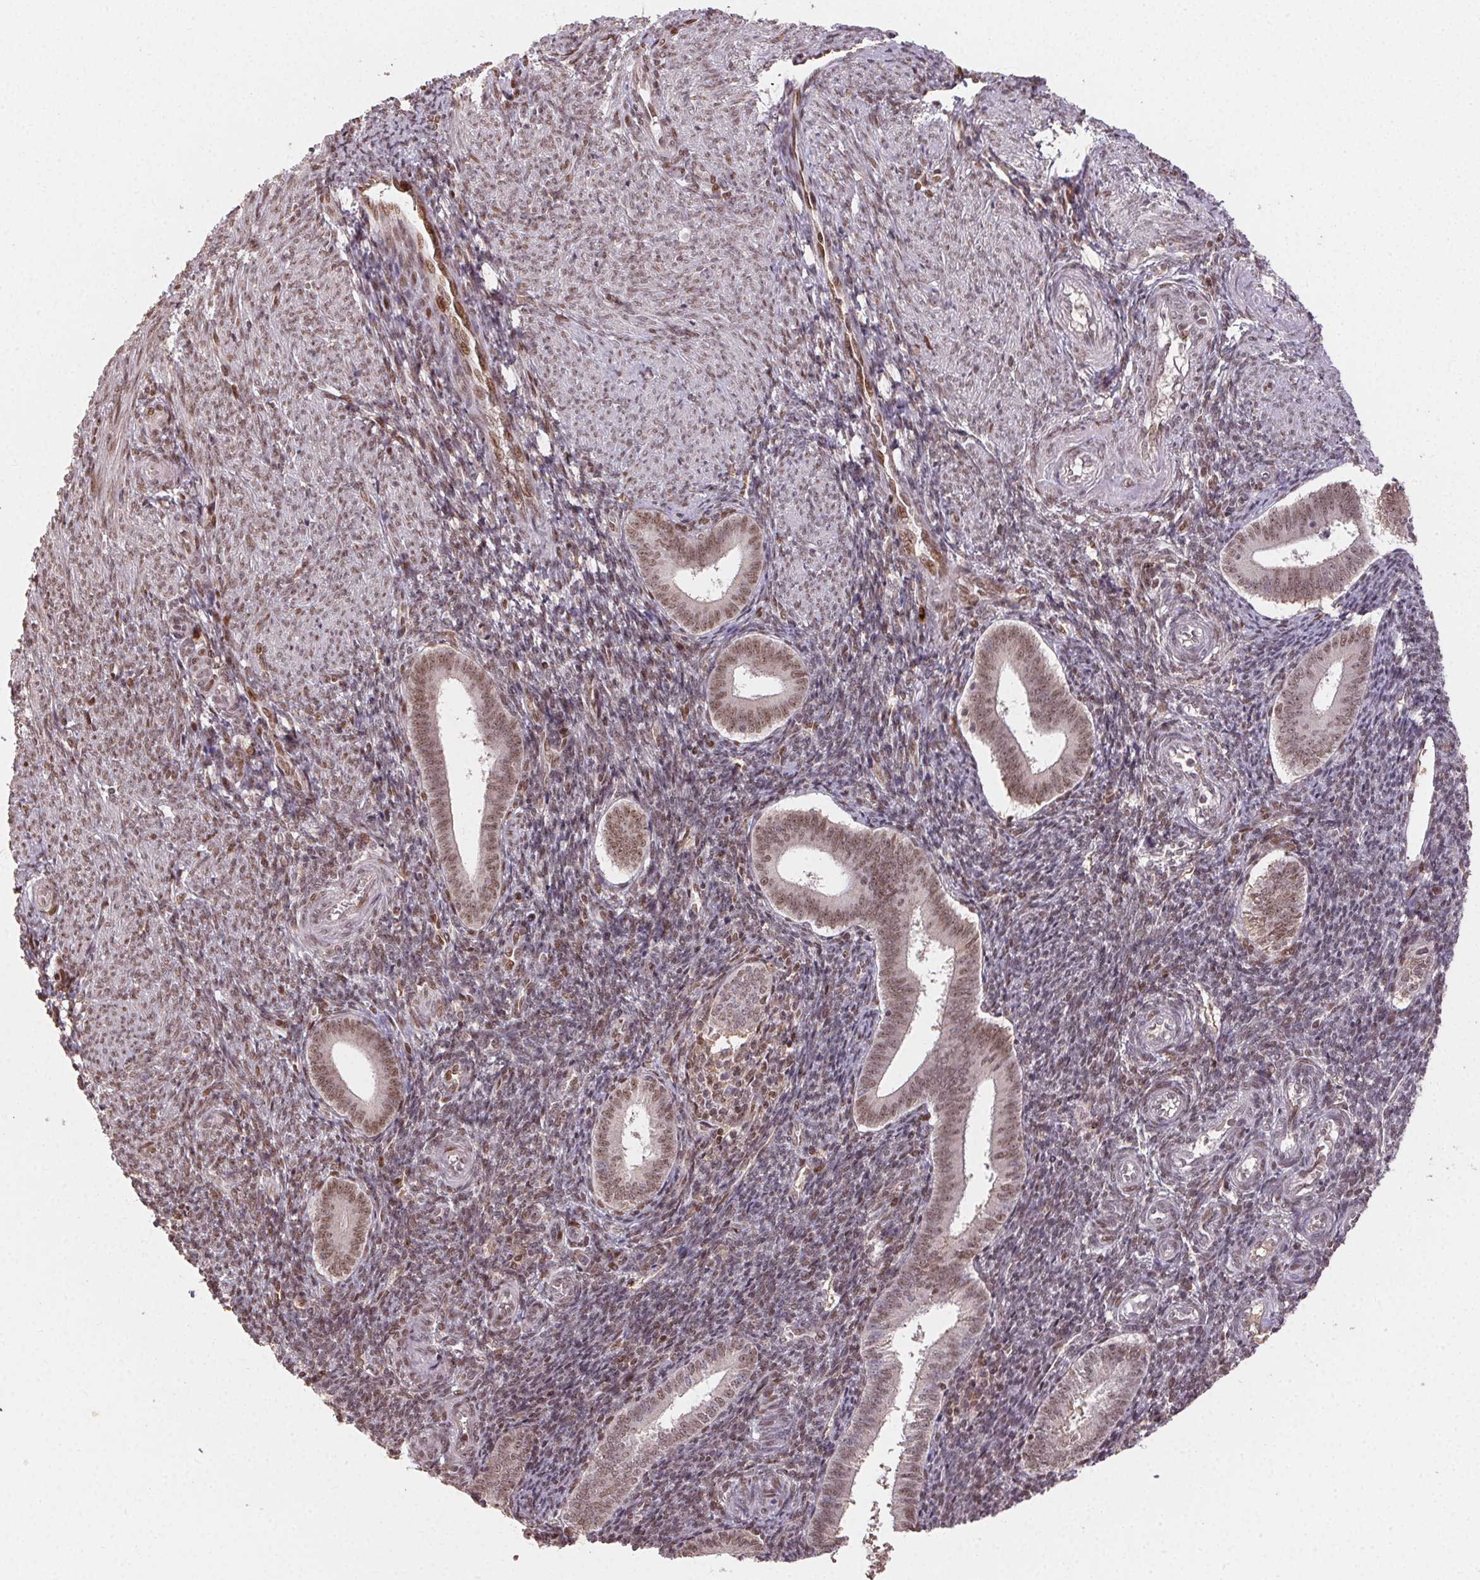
{"staining": {"intensity": "weak", "quantity": "25%-75%", "location": "nuclear"}, "tissue": "endometrium", "cell_type": "Cells in endometrial stroma", "image_type": "normal", "snomed": [{"axis": "morphology", "description": "Normal tissue, NOS"}, {"axis": "topography", "description": "Endometrium"}], "caption": "An image of endometrium stained for a protein exhibits weak nuclear brown staining in cells in endometrial stroma.", "gene": "MAPKAPK2", "patient": {"sex": "female", "age": 25}}